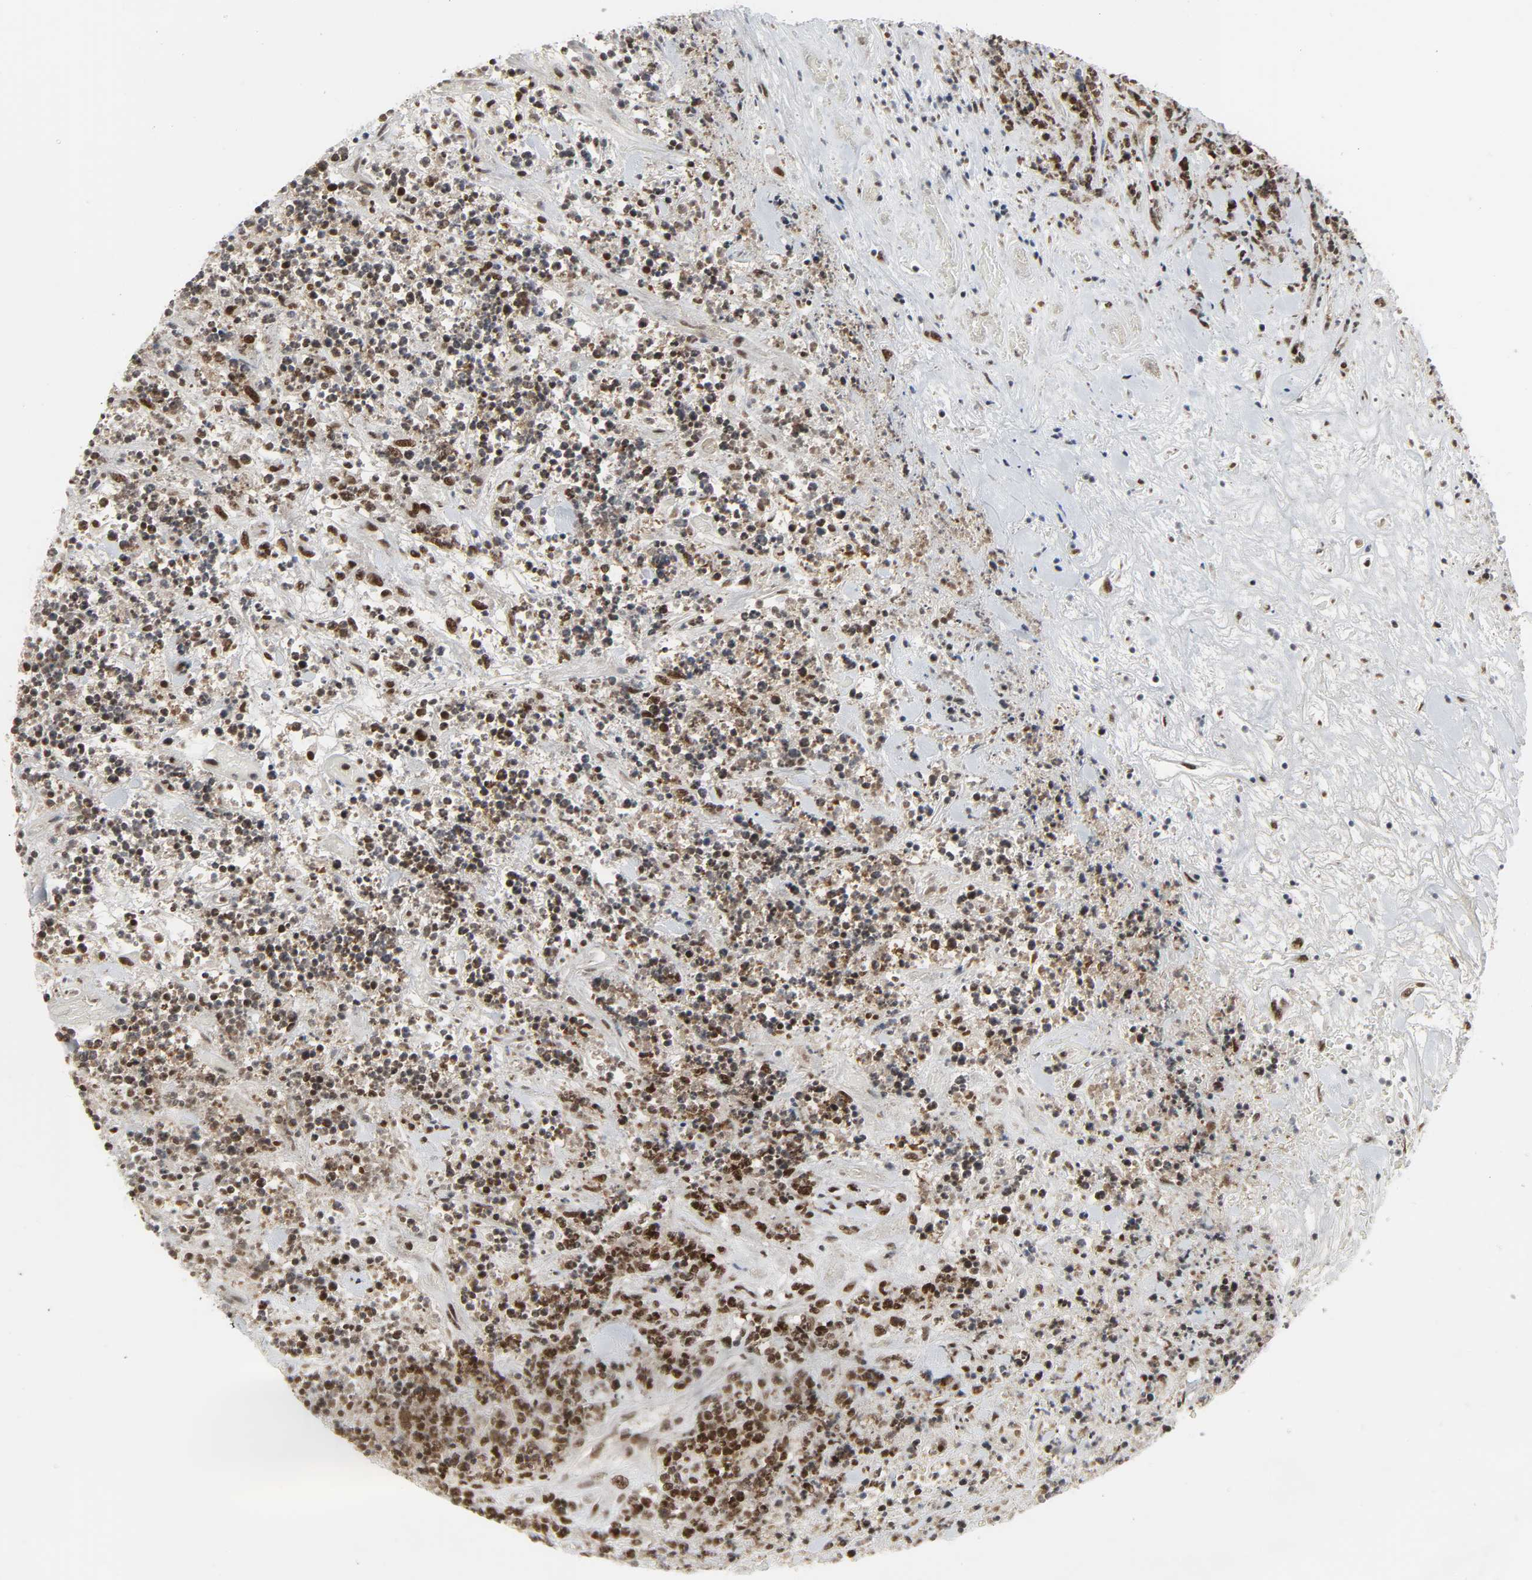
{"staining": {"intensity": "strong", "quantity": ">75%", "location": "nuclear"}, "tissue": "lymphoma", "cell_type": "Tumor cells", "image_type": "cancer", "snomed": [{"axis": "morphology", "description": "Malignant lymphoma, non-Hodgkin's type, High grade"}, {"axis": "topography", "description": "Soft tissue"}], "caption": "This histopathology image reveals immunohistochemistry (IHC) staining of human lymphoma, with high strong nuclear expression in approximately >75% of tumor cells.", "gene": "CDK7", "patient": {"sex": "male", "age": 18}}